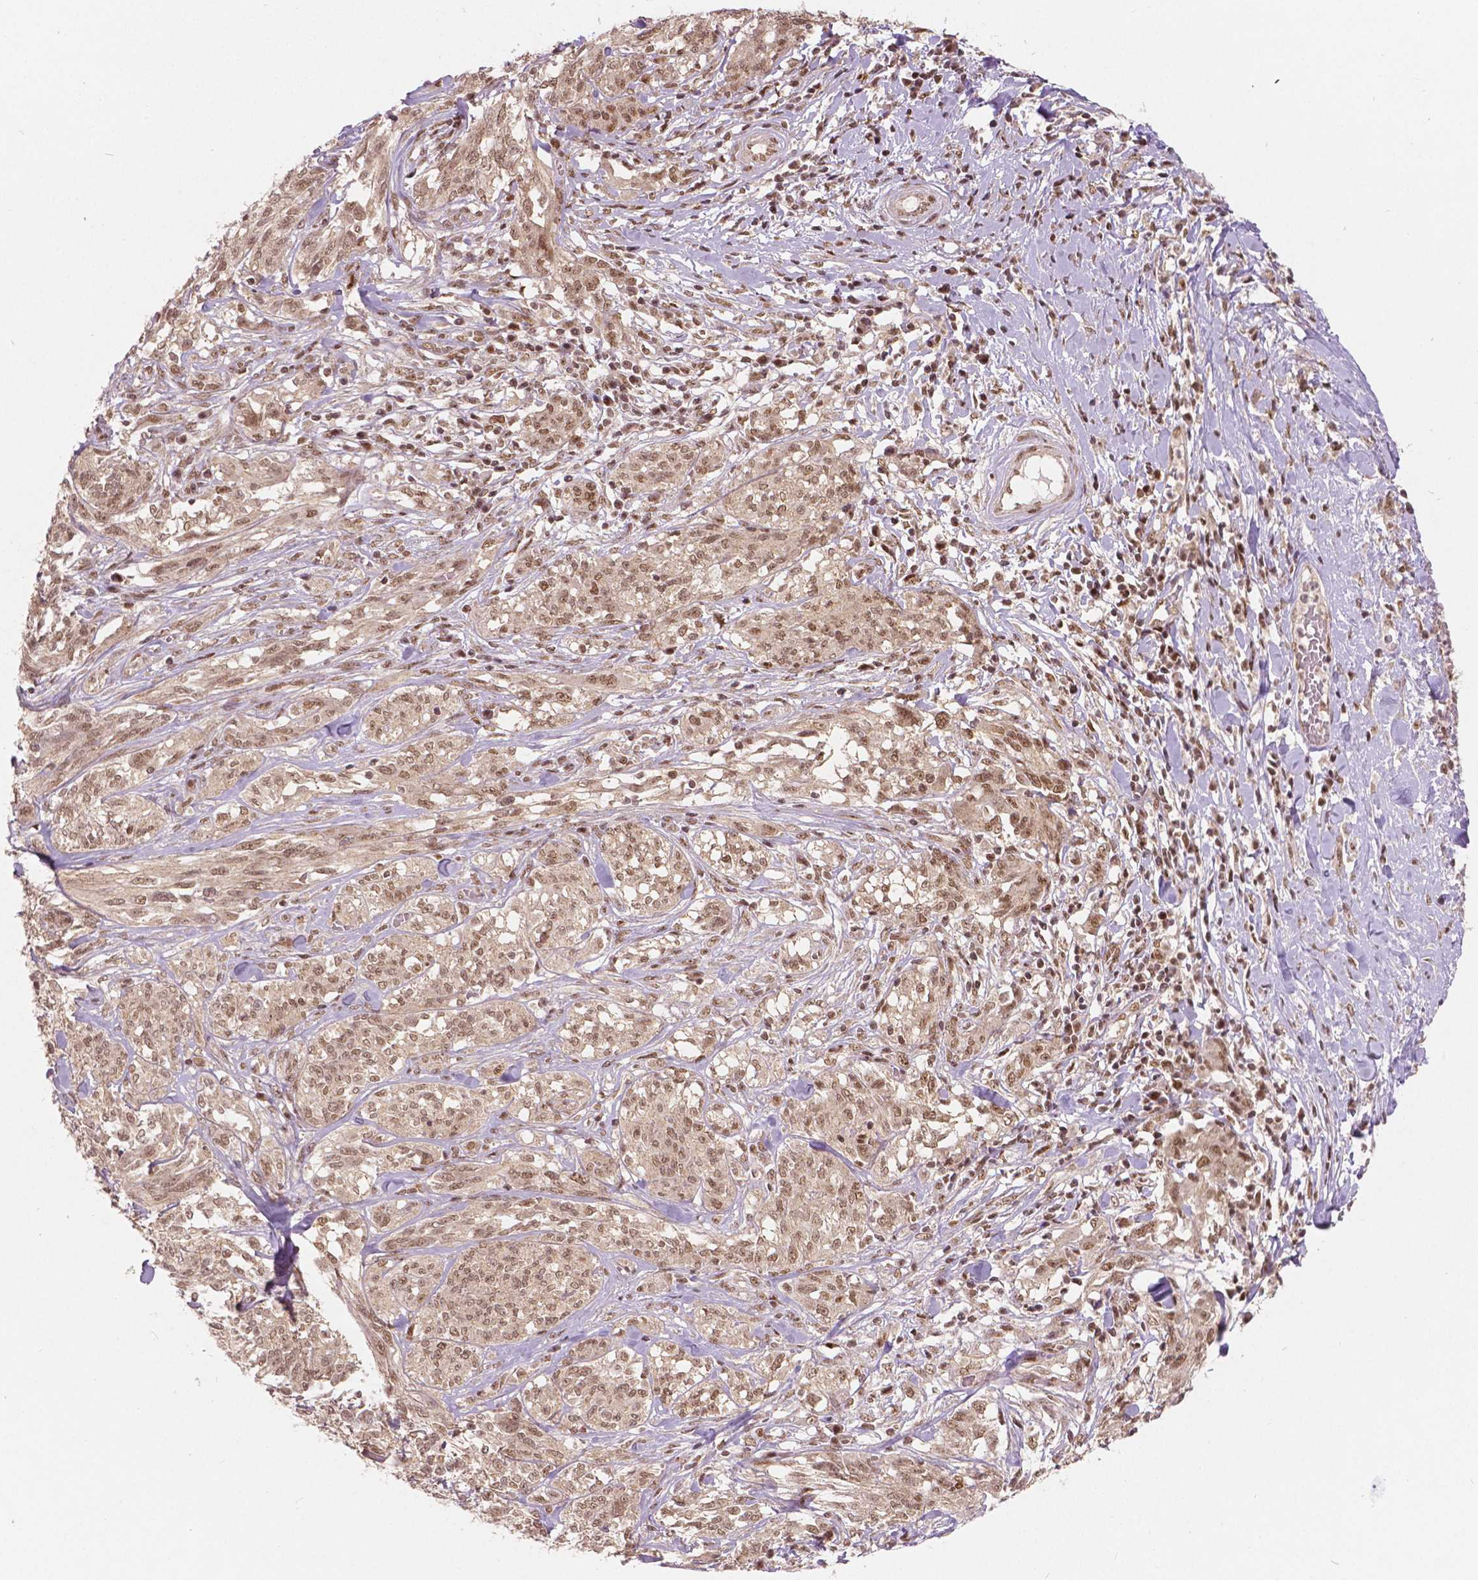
{"staining": {"intensity": "moderate", "quantity": ">75%", "location": "cytoplasmic/membranous,nuclear"}, "tissue": "melanoma", "cell_type": "Tumor cells", "image_type": "cancer", "snomed": [{"axis": "morphology", "description": "Malignant melanoma, NOS"}, {"axis": "topography", "description": "Skin"}], "caption": "A medium amount of moderate cytoplasmic/membranous and nuclear positivity is identified in approximately >75% of tumor cells in melanoma tissue.", "gene": "NSD2", "patient": {"sex": "female", "age": 91}}